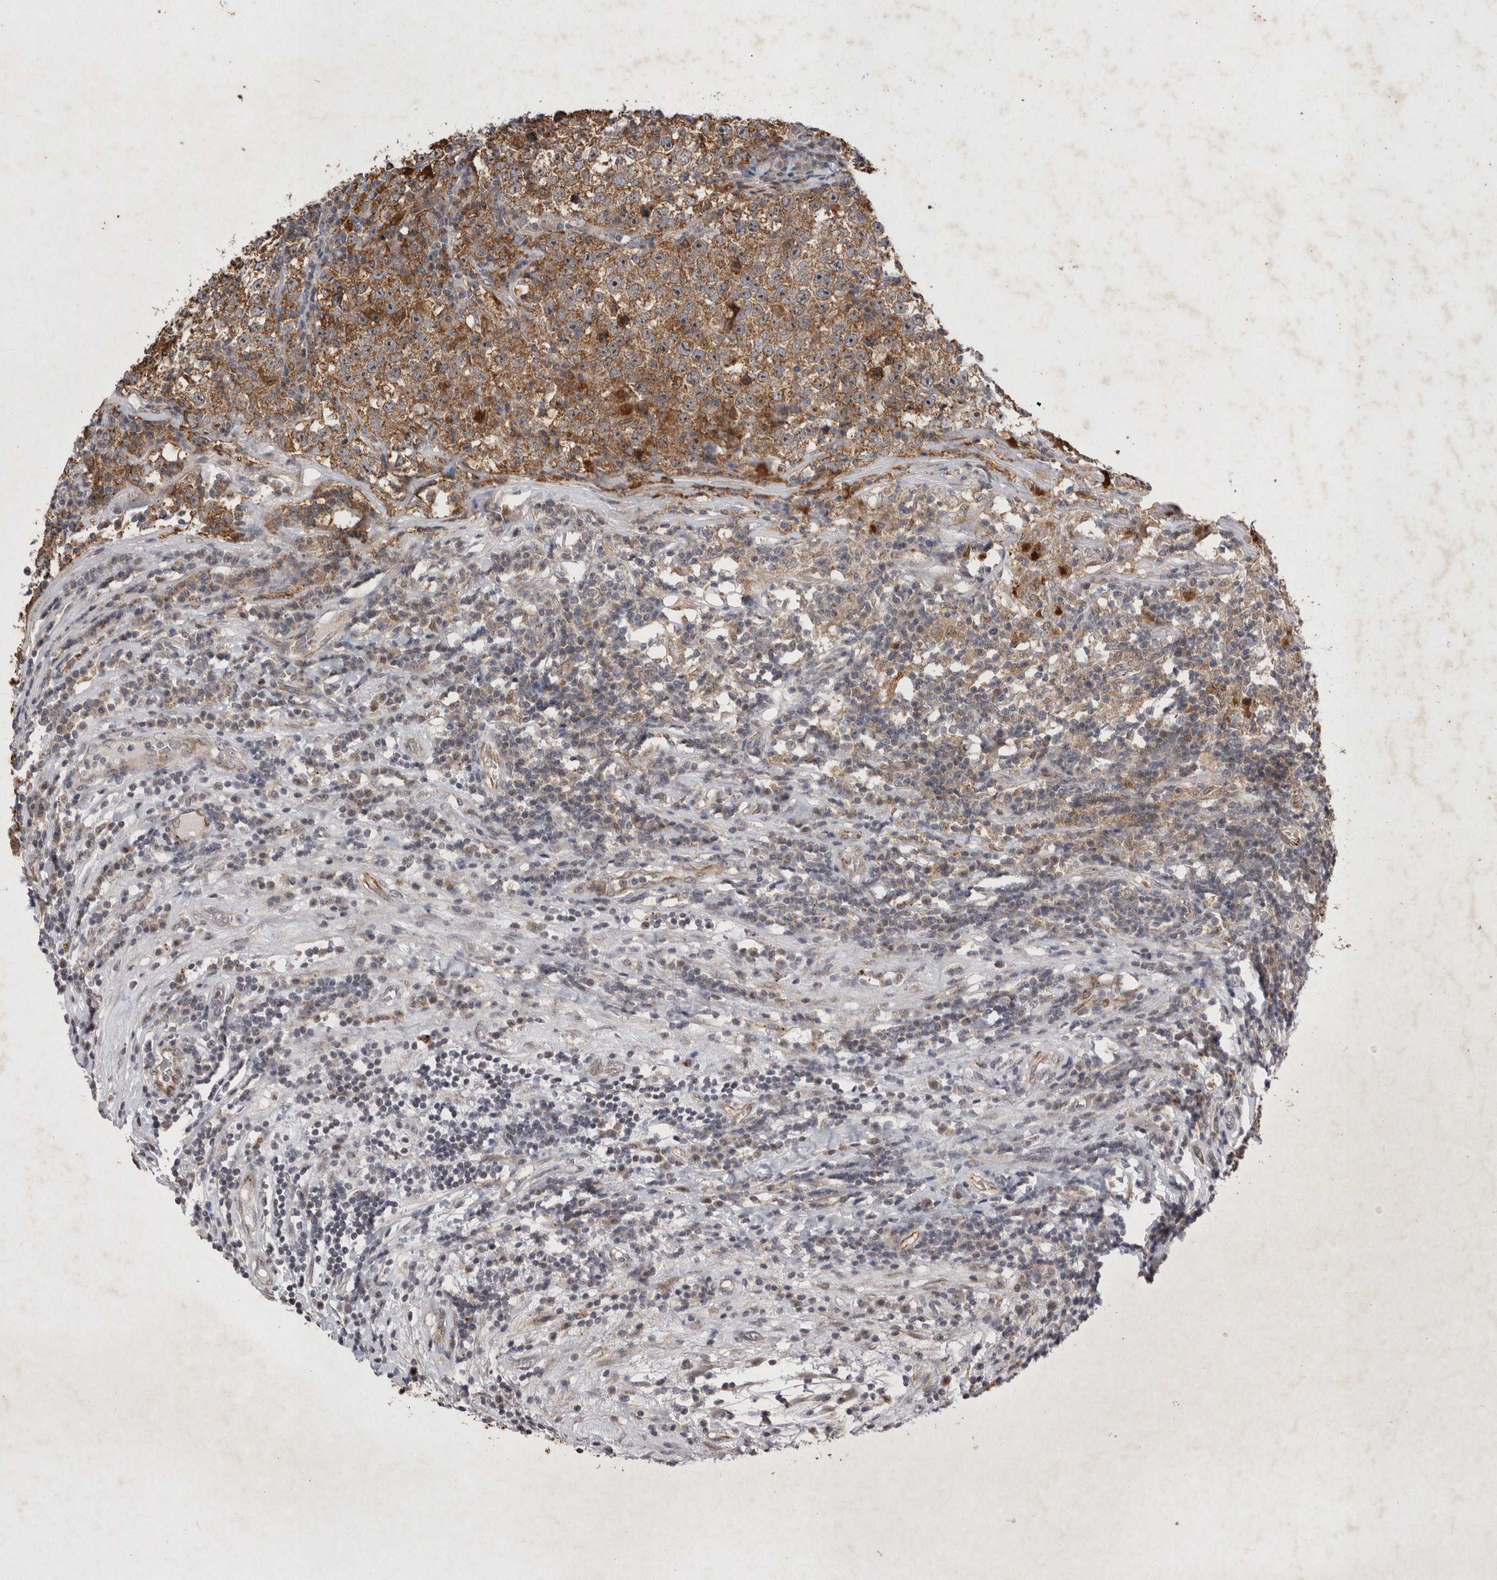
{"staining": {"intensity": "moderate", "quantity": ">75%", "location": "cytoplasmic/membranous,nuclear"}, "tissue": "testis cancer", "cell_type": "Tumor cells", "image_type": "cancer", "snomed": [{"axis": "morphology", "description": "Seminoma, NOS"}, {"axis": "topography", "description": "Testis"}], "caption": "Immunohistochemistry histopathology image of testis seminoma stained for a protein (brown), which shows medium levels of moderate cytoplasmic/membranous and nuclear expression in about >75% of tumor cells.", "gene": "STK11", "patient": {"sex": "male", "age": 43}}